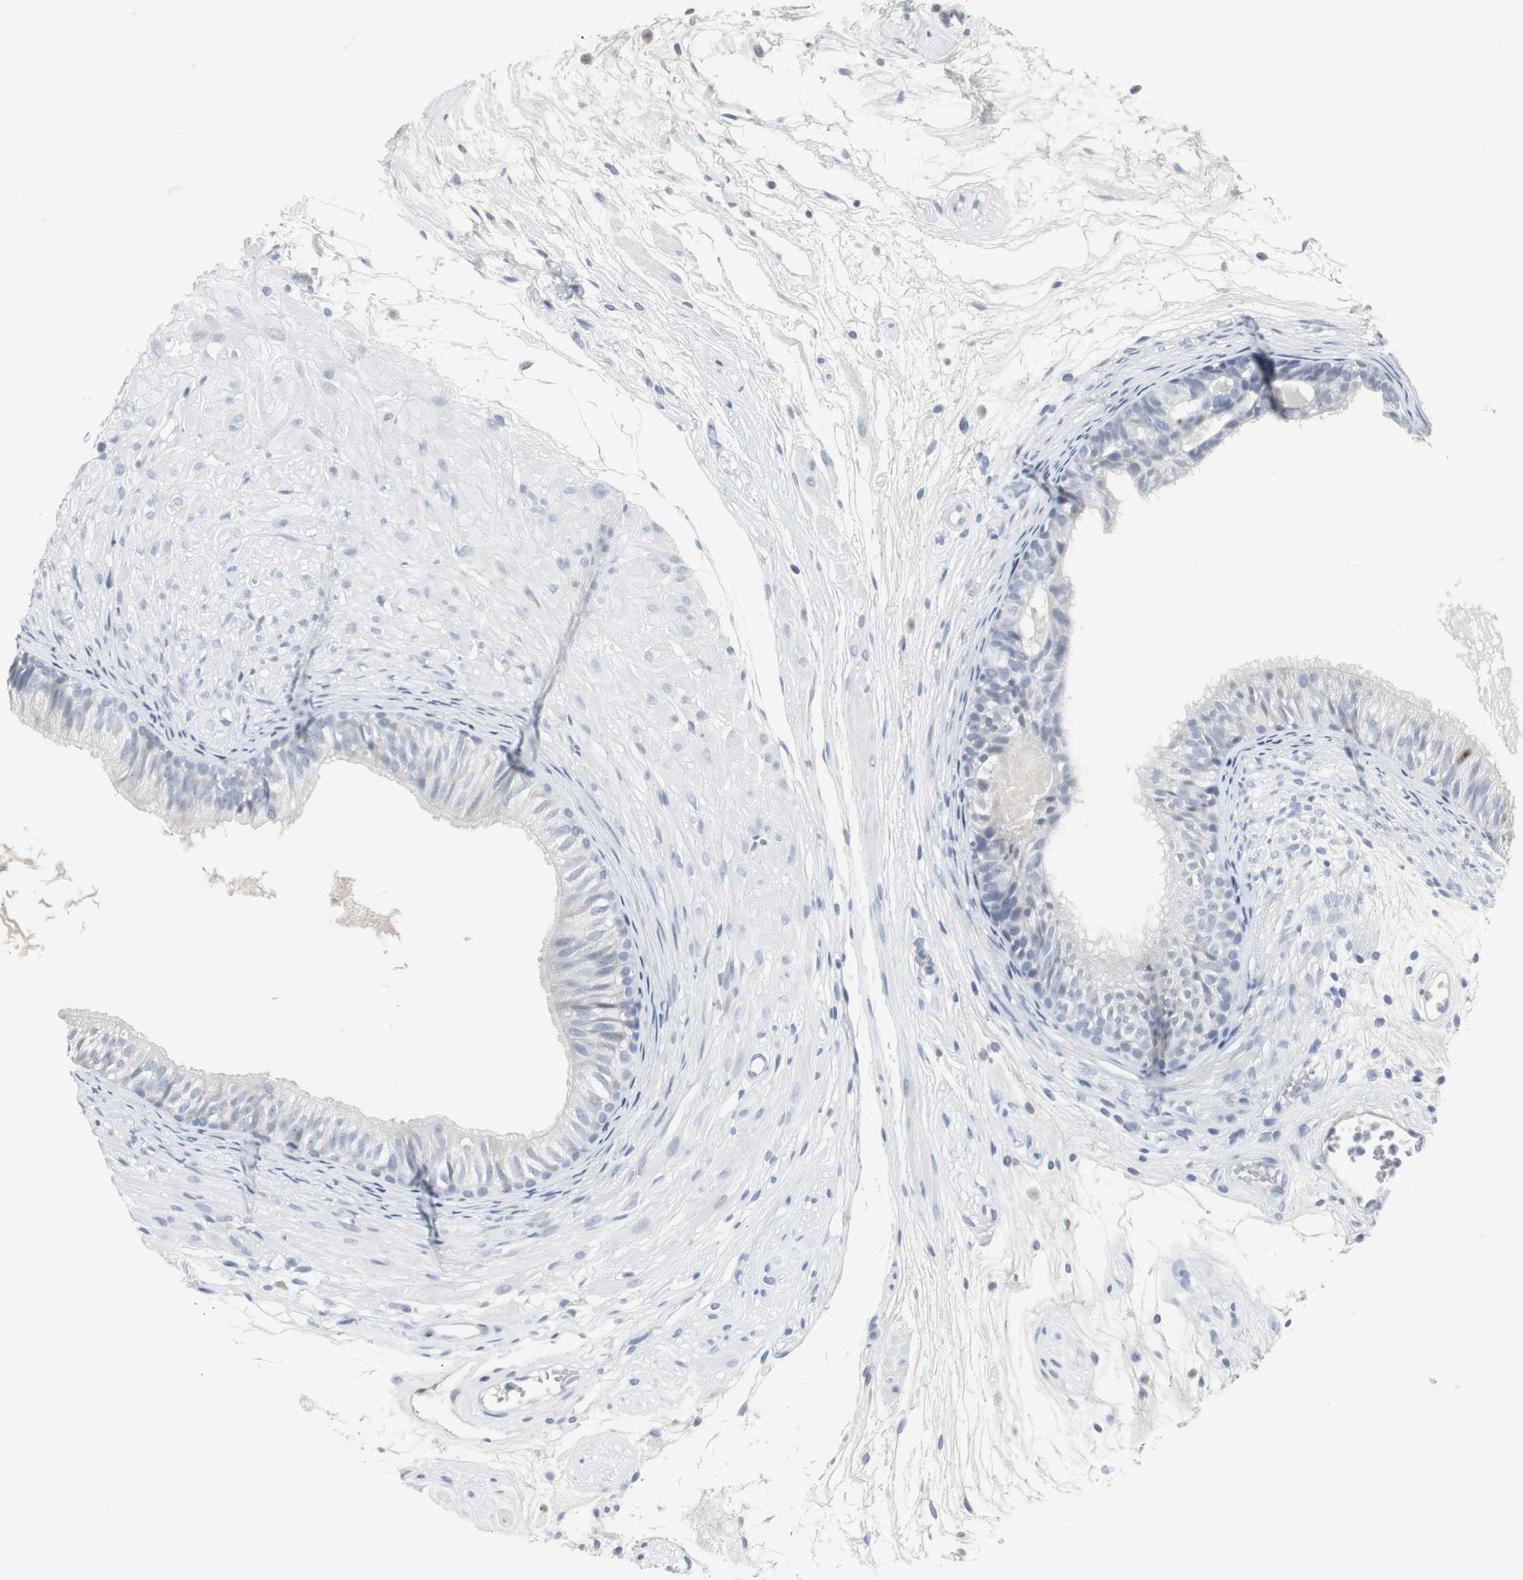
{"staining": {"intensity": "strong", "quantity": "<25%", "location": "cytoplasmic/membranous"}, "tissue": "epididymis", "cell_type": "Glandular cells", "image_type": "normal", "snomed": [{"axis": "morphology", "description": "Normal tissue, NOS"}, {"axis": "morphology", "description": "Atrophy, NOS"}, {"axis": "topography", "description": "Testis"}, {"axis": "topography", "description": "Epididymis"}], "caption": "This photomicrograph exhibits IHC staining of unremarkable epididymis, with medium strong cytoplasmic/membranous positivity in approximately <25% of glandular cells.", "gene": "PI15", "patient": {"sex": "male", "age": 18}}